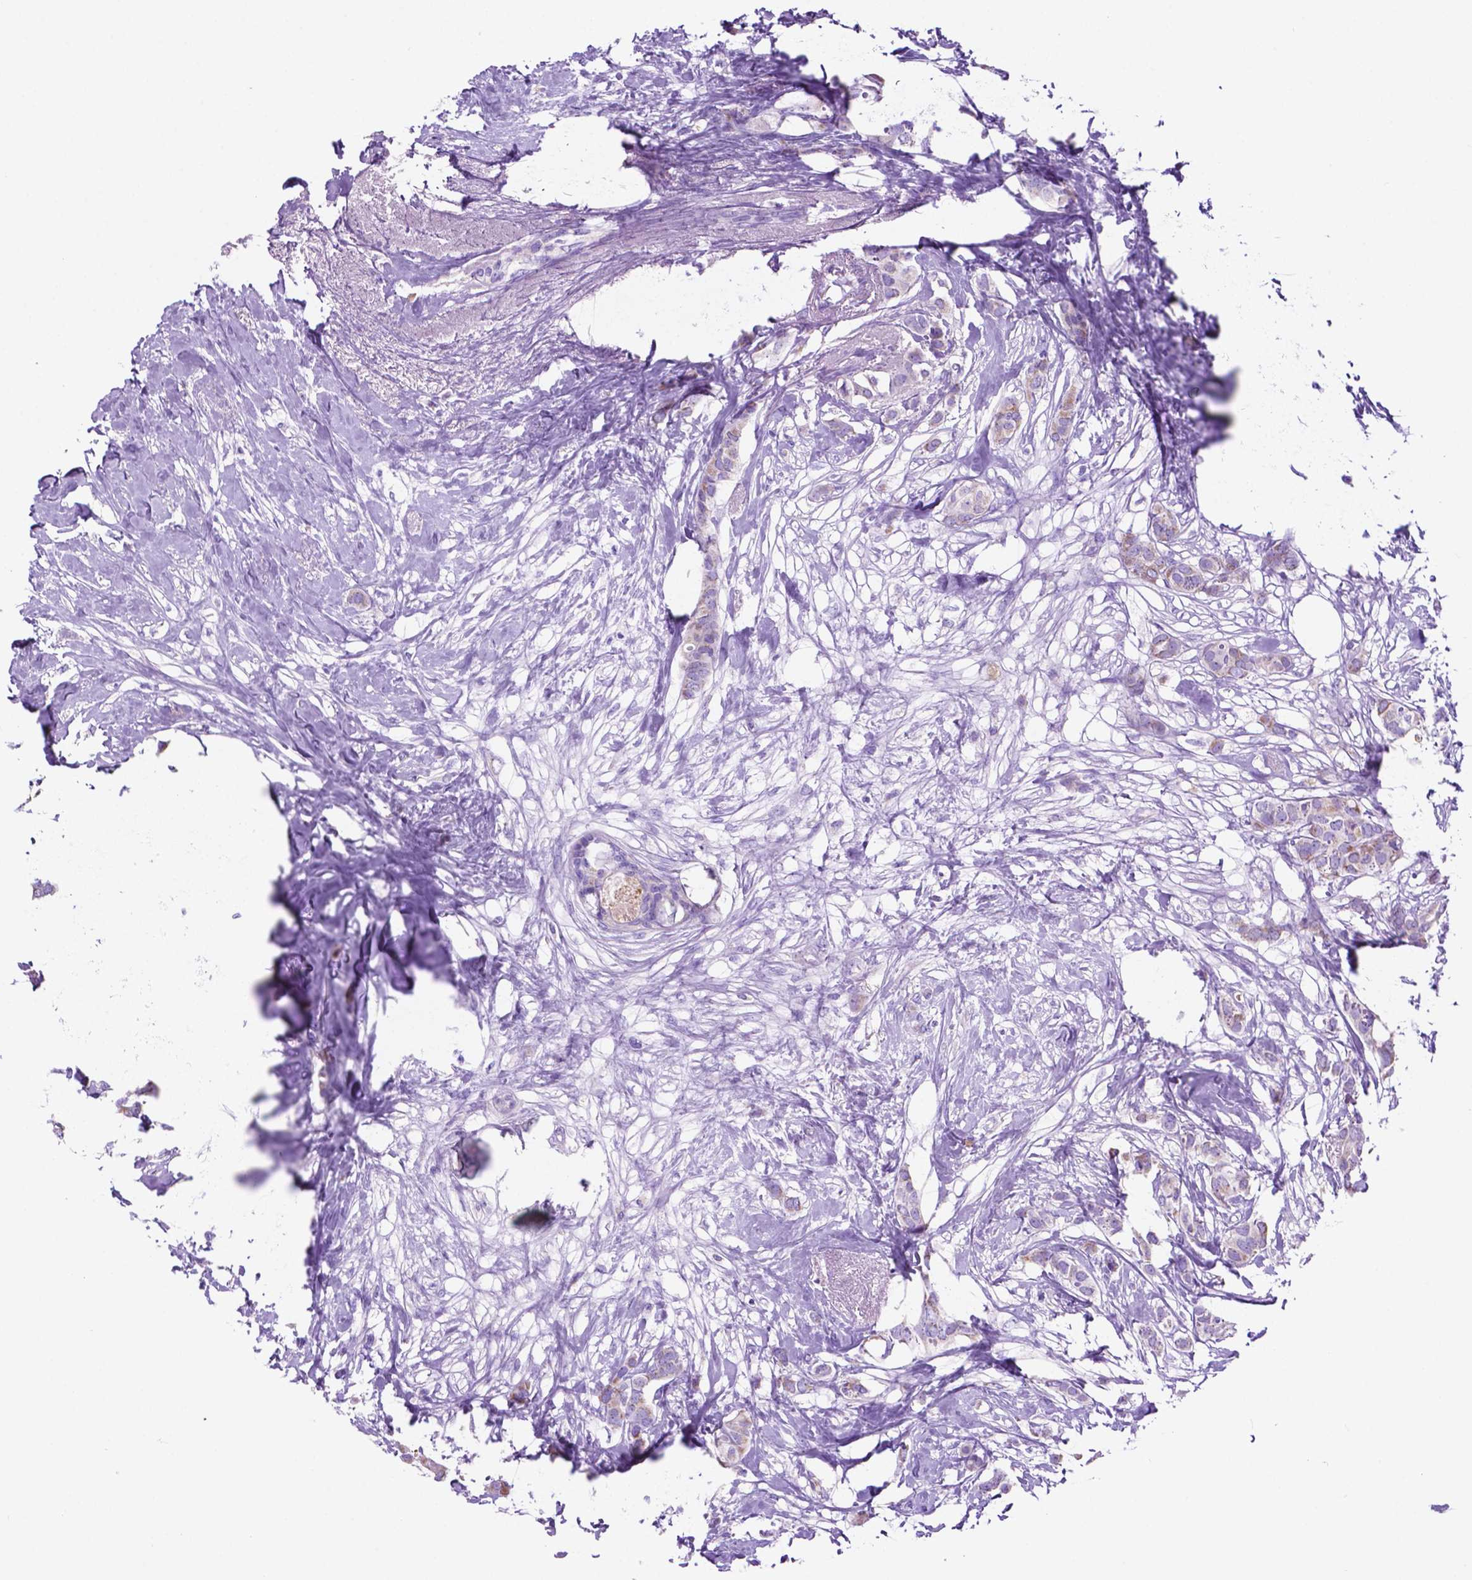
{"staining": {"intensity": "weak", "quantity": "25%-75%", "location": "cytoplasmic/membranous"}, "tissue": "breast cancer", "cell_type": "Tumor cells", "image_type": "cancer", "snomed": [{"axis": "morphology", "description": "Duct carcinoma"}, {"axis": "topography", "description": "Breast"}], "caption": "Breast cancer (intraductal carcinoma) stained with a brown dye demonstrates weak cytoplasmic/membranous positive expression in about 25%-75% of tumor cells.", "gene": "GDPD5", "patient": {"sex": "female", "age": 62}}